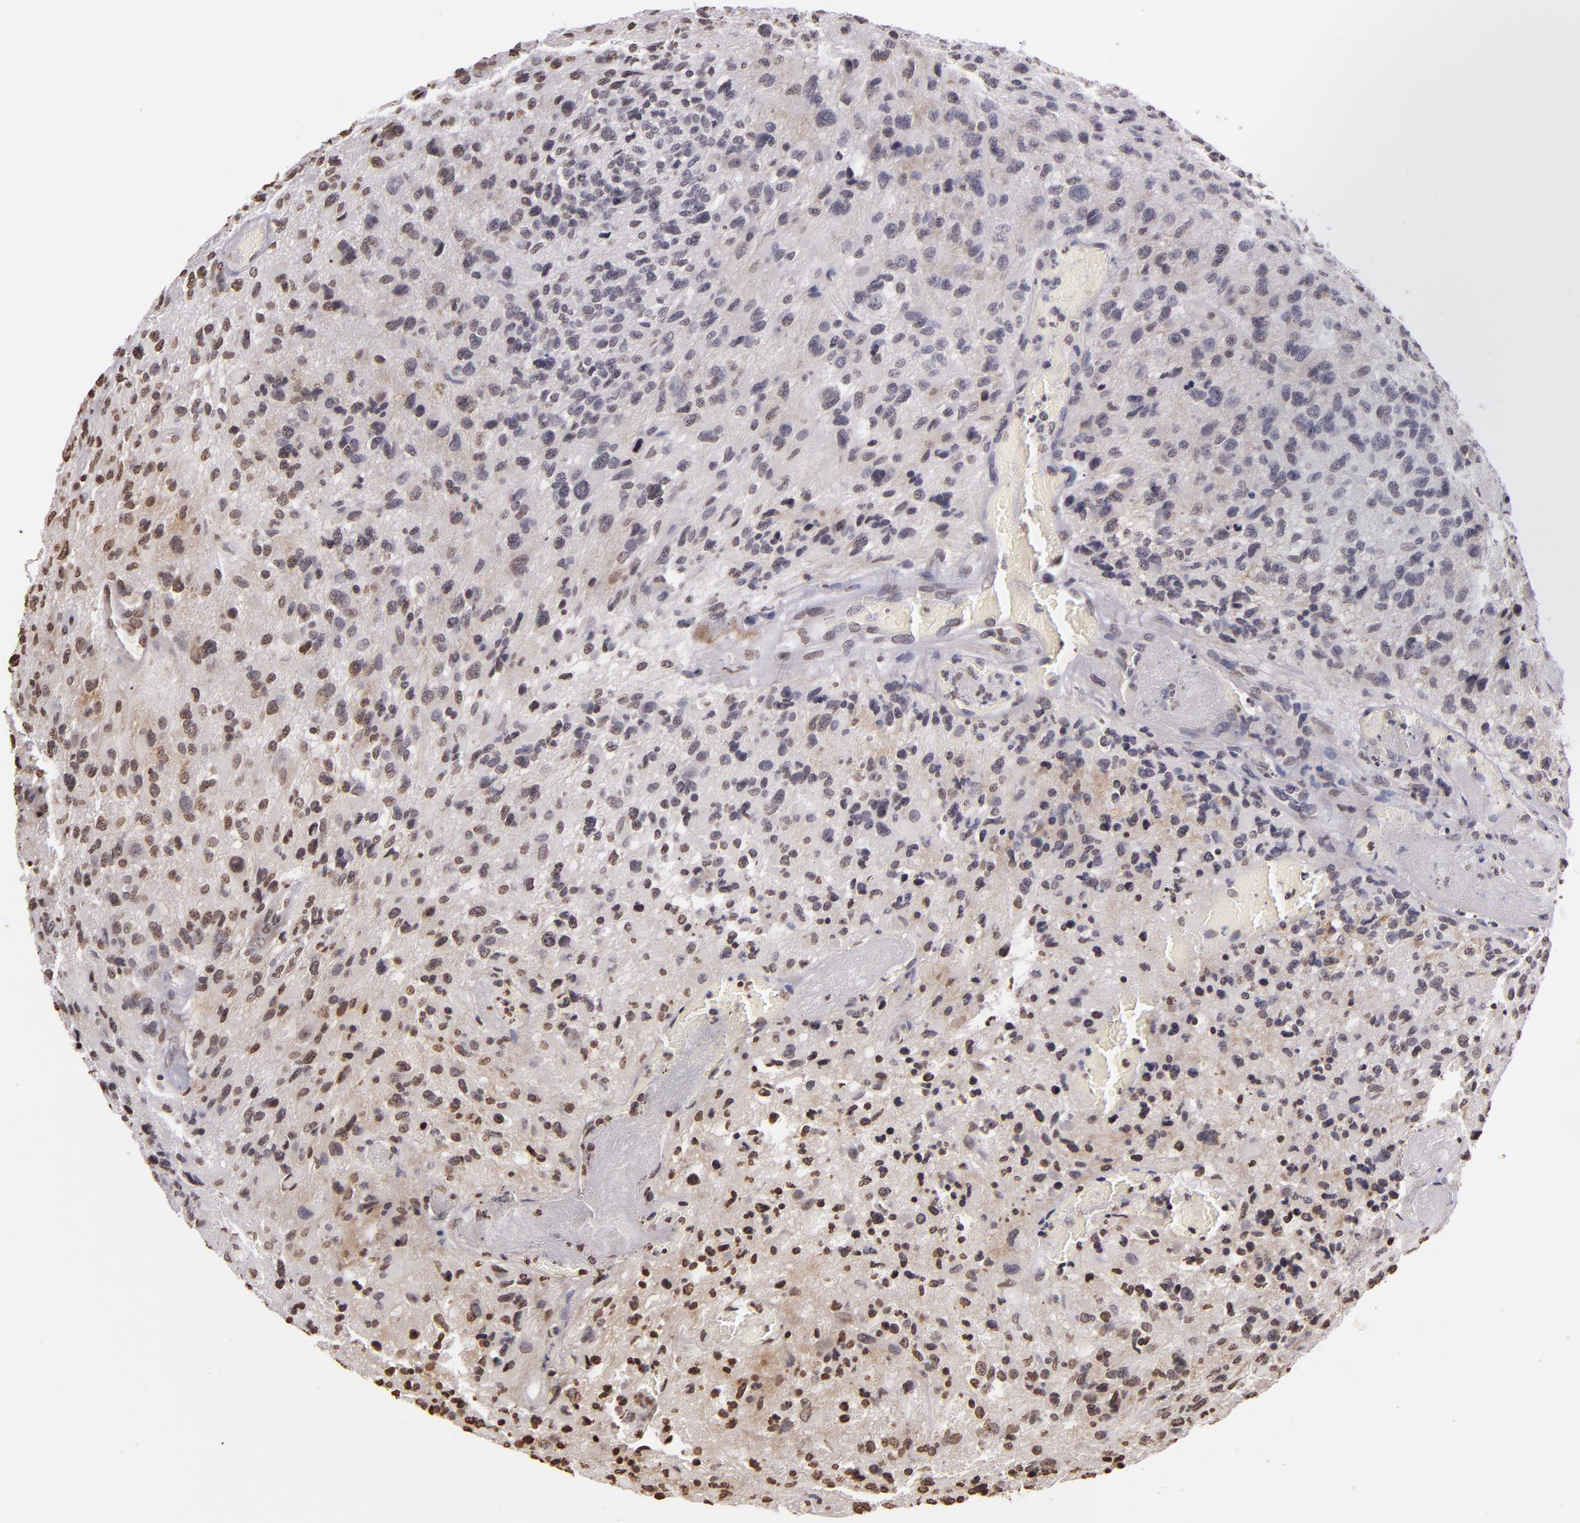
{"staining": {"intensity": "negative", "quantity": "none", "location": "none"}, "tissue": "glioma", "cell_type": "Tumor cells", "image_type": "cancer", "snomed": [{"axis": "morphology", "description": "Glioma, malignant, High grade"}, {"axis": "topography", "description": "Brain"}], "caption": "This is an immunohistochemistry photomicrograph of malignant glioma (high-grade). There is no expression in tumor cells.", "gene": "THRB", "patient": {"sex": "male", "age": 69}}